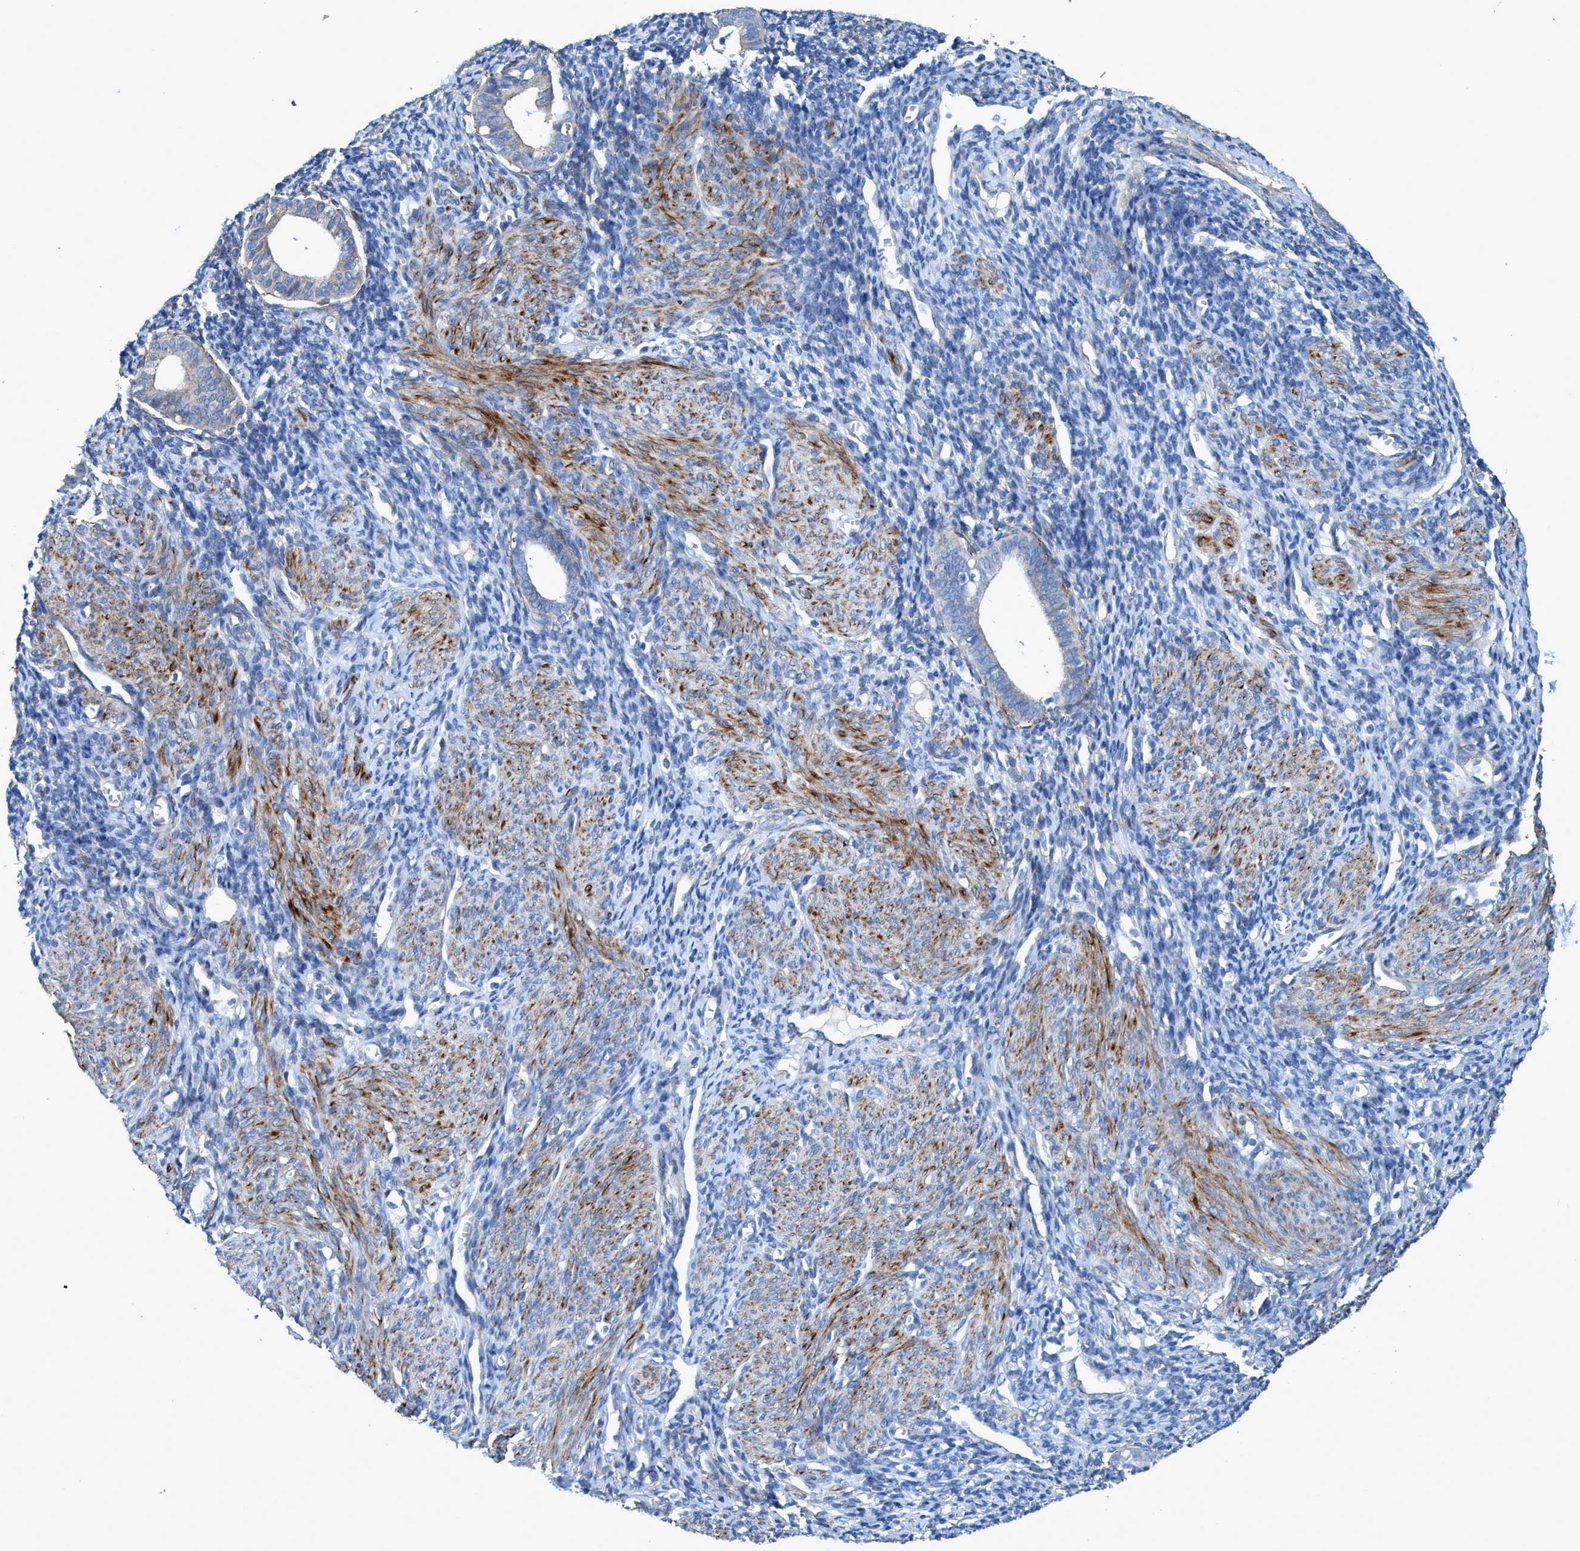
{"staining": {"intensity": "weak", "quantity": "<25%", "location": "cytoplasmic/membranous"}, "tissue": "endometrium", "cell_type": "Cells in endometrial stroma", "image_type": "normal", "snomed": [{"axis": "morphology", "description": "Normal tissue, NOS"}, {"axis": "morphology", "description": "Adenocarcinoma, NOS"}, {"axis": "topography", "description": "Endometrium"}], "caption": "A high-resolution micrograph shows immunohistochemistry staining of unremarkable endometrium, which exhibits no significant expression in cells in endometrial stroma.", "gene": "GULP1", "patient": {"sex": "female", "age": 57}}